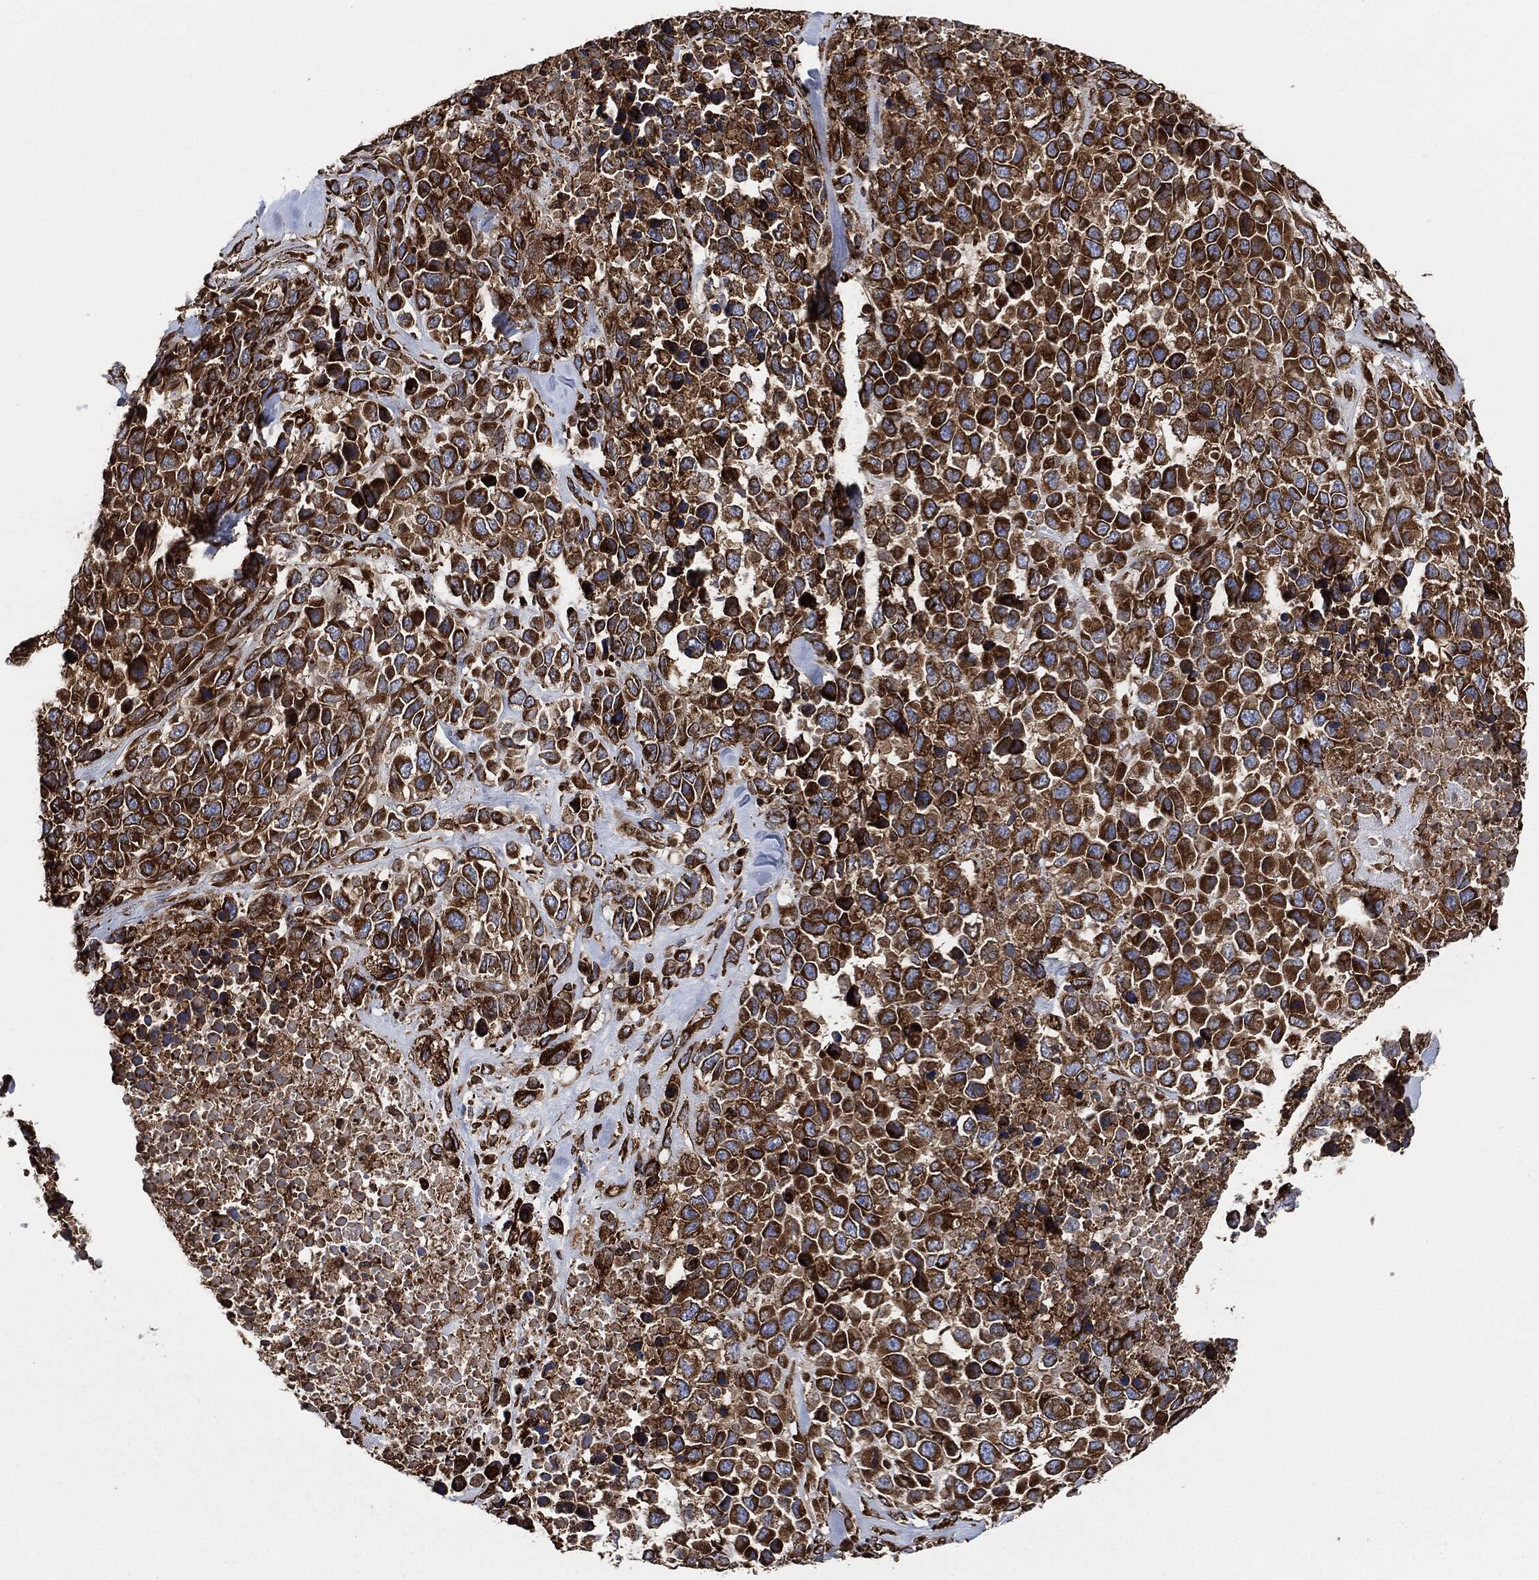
{"staining": {"intensity": "strong", "quantity": ">75%", "location": "cytoplasmic/membranous"}, "tissue": "melanoma", "cell_type": "Tumor cells", "image_type": "cancer", "snomed": [{"axis": "morphology", "description": "Malignant melanoma, Metastatic site"}, {"axis": "topography", "description": "Skin"}], "caption": "Immunohistochemical staining of human malignant melanoma (metastatic site) shows high levels of strong cytoplasmic/membranous protein expression in approximately >75% of tumor cells.", "gene": "AMFR", "patient": {"sex": "male", "age": 84}}